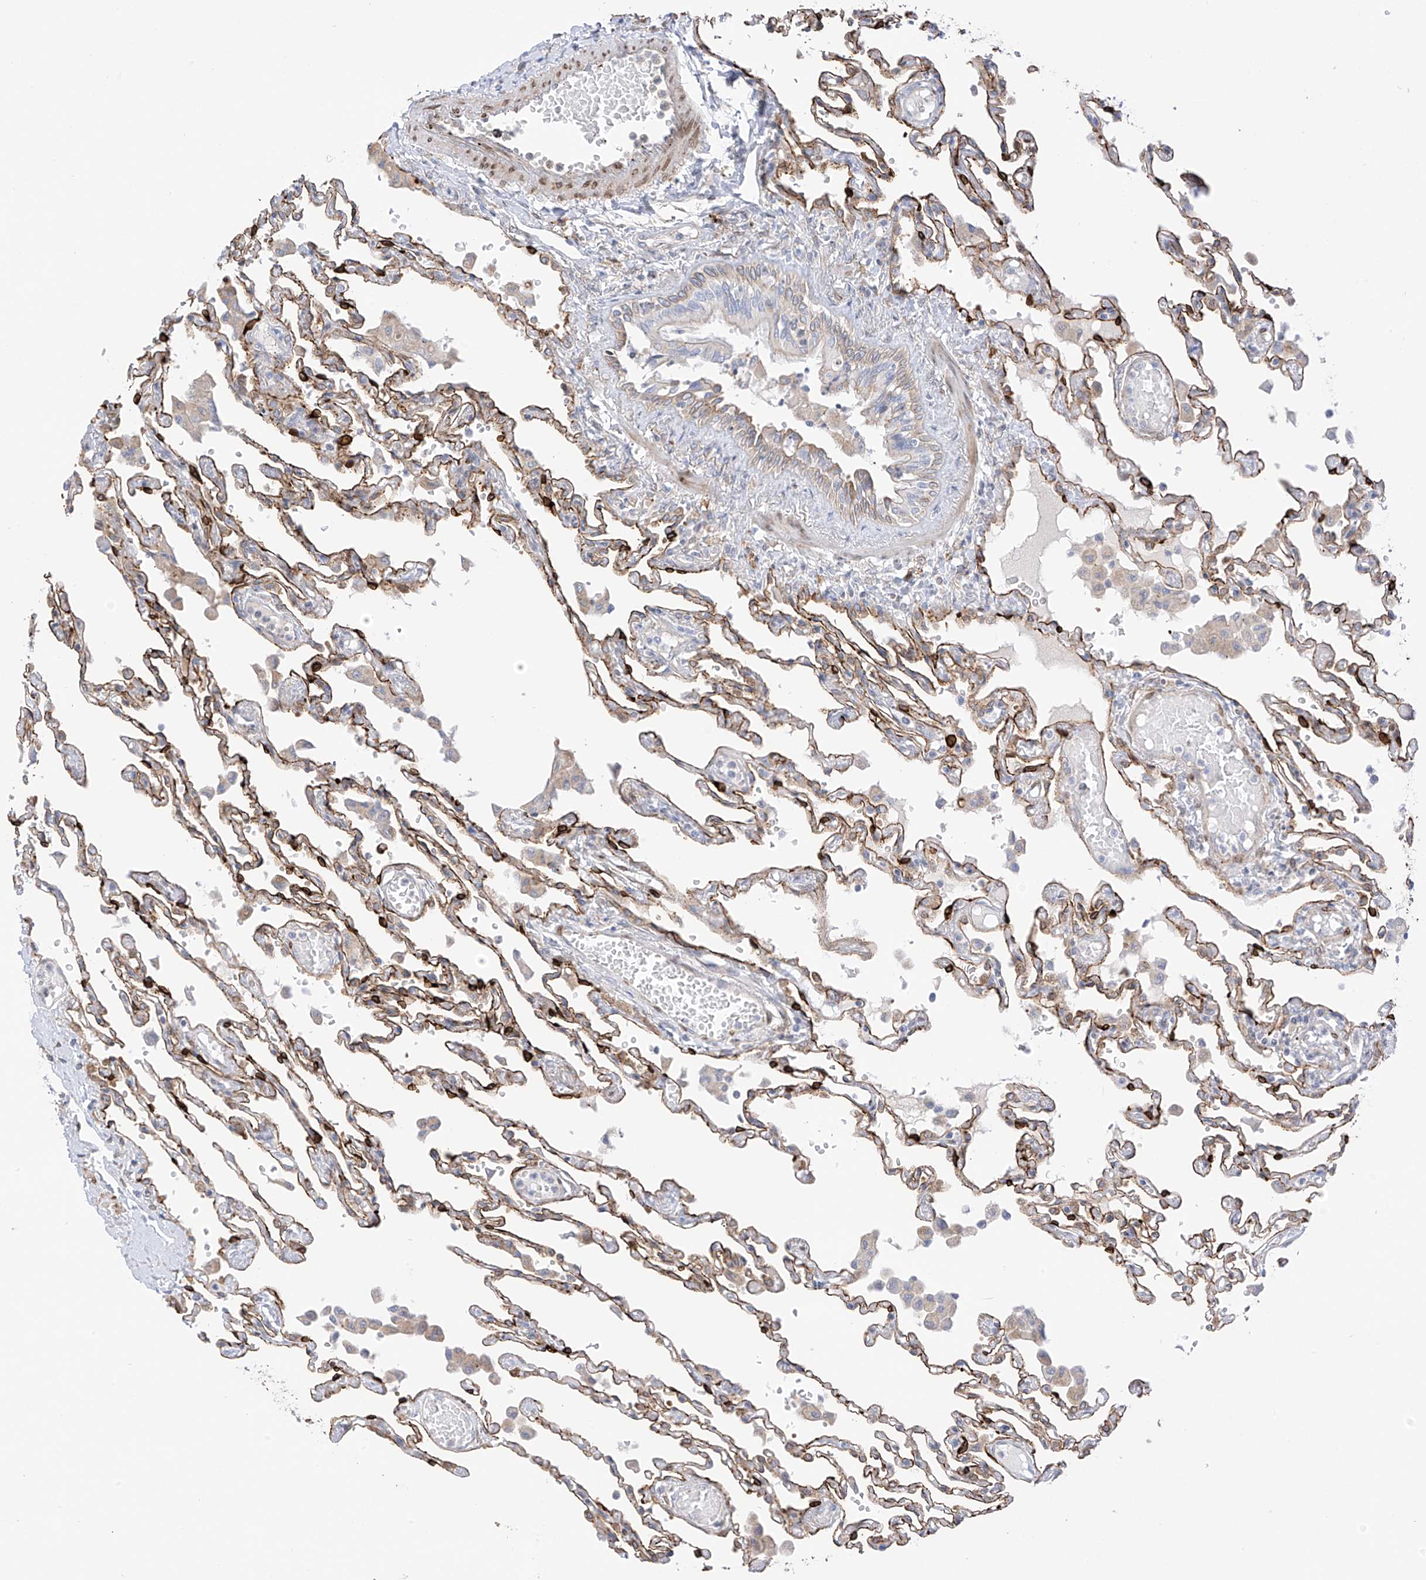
{"staining": {"intensity": "moderate", "quantity": ">75%", "location": "cytoplasmic/membranous"}, "tissue": "lung", "cell_type": "Alveolar cells", "image_type": "normal", "snomed": [{"axis": "morphology", "description": "Normal tissue, NOS"}, {"axis": "topography", "description": "Bronchus"}, {"axis": "topography", "description": "Lung"}], "caption": "Protein staining demonstrates moderate cytoplasmic/membranous positivity in about >75% of alveolar cells in normal lung.", "gene": "PCYOX1", "patient": {"sex": "female", "age": 49}}